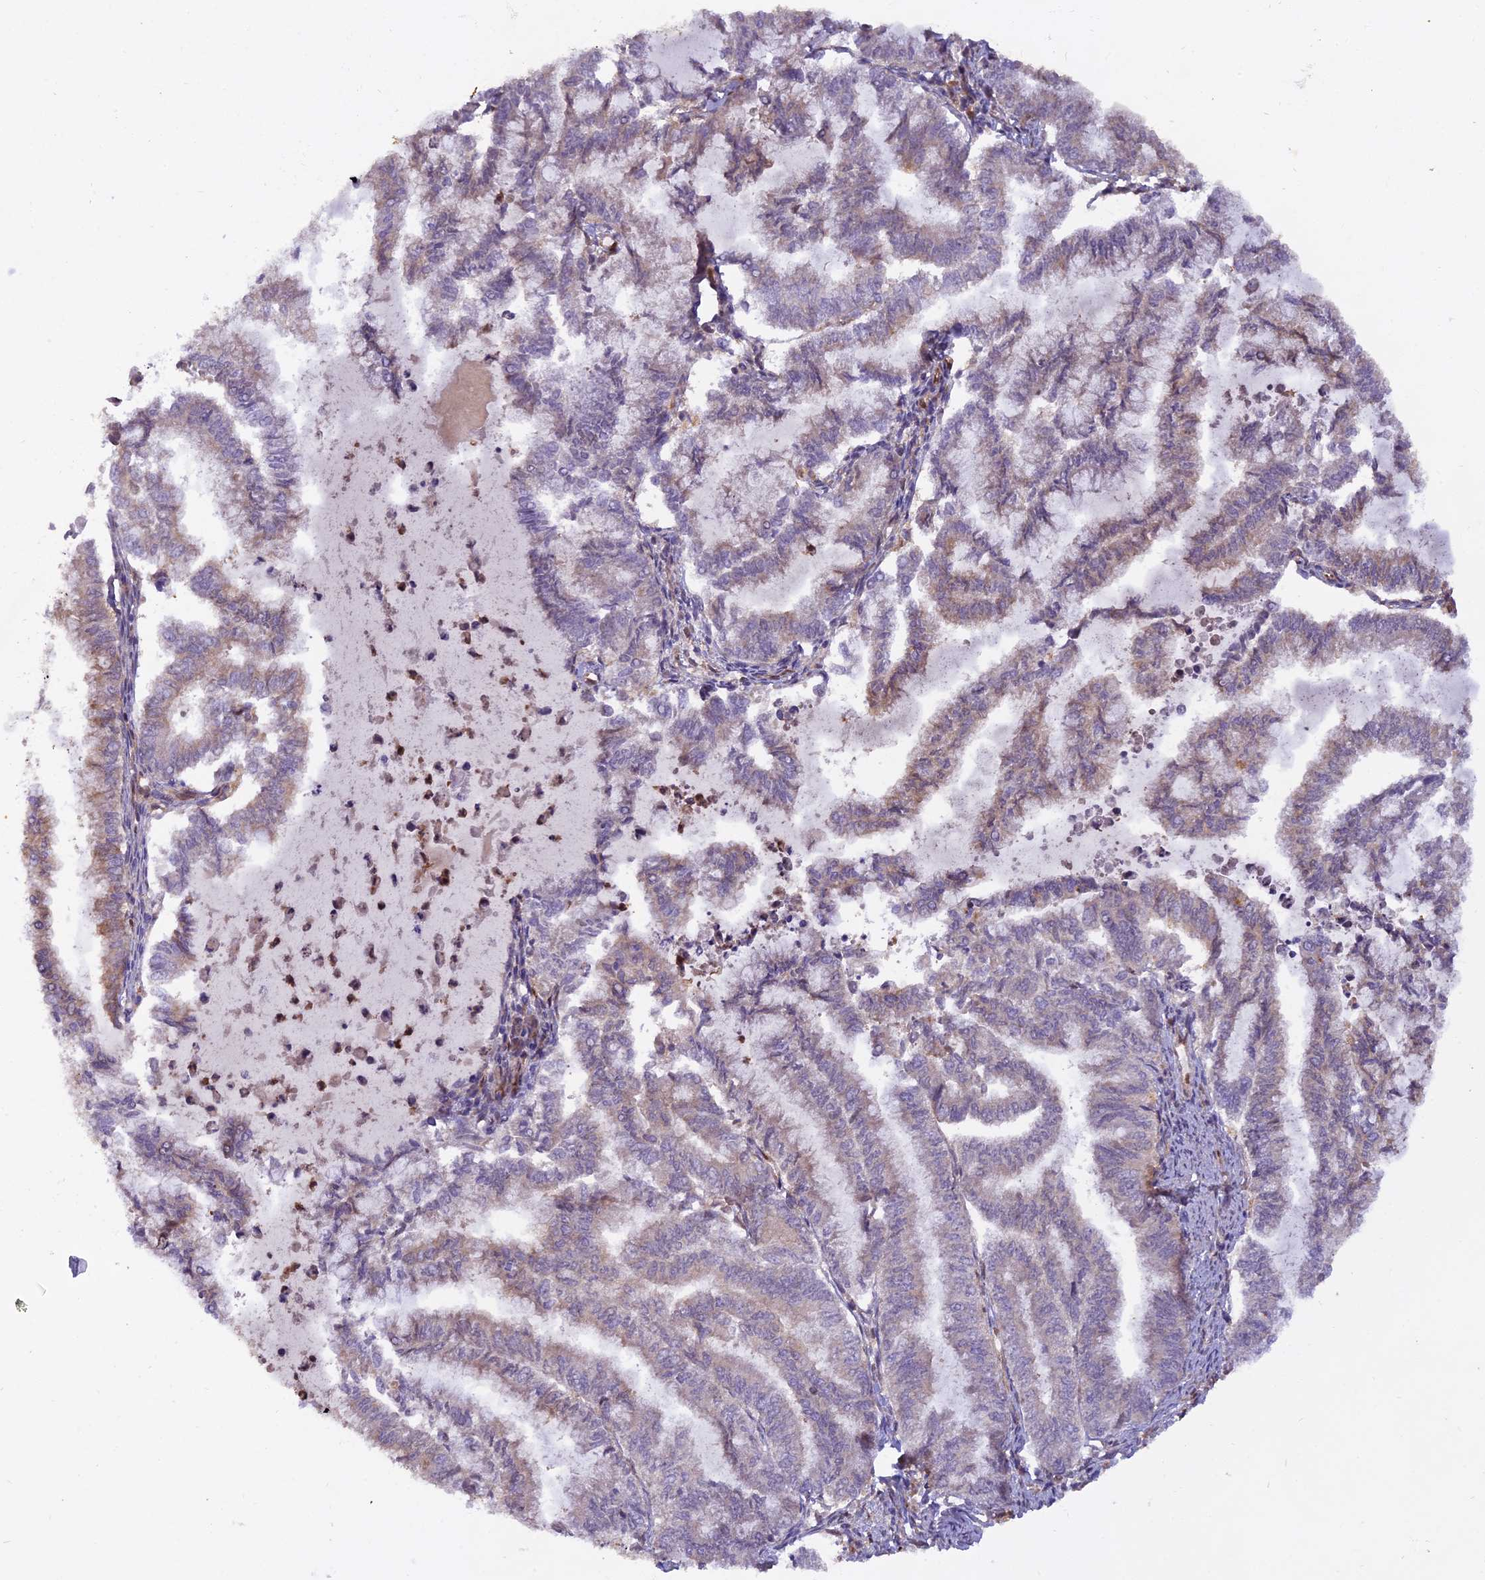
{"staining": {"intensity": "weak", "quantity": "25%-75%", "location": "cytoplasmic/membranous,nuclear"}, "tissue": "endometrial cancer", "cell_type": "Tumor cells", "image_type": "cancer", "snomed": [{"axis": "morphology", "description": "Adenocarcinoma, NOS"}, {"axis": "topography", "description": "Endometrium"}], "caption": "Endometrial cancer stained with a brown dye reveals weak cytoplasmic/membranous and nuclear positive staining in about 25%-75% of tumor cells.", "gene": "NPEPL1", "patient": {"sex": "female", "age": 79}}